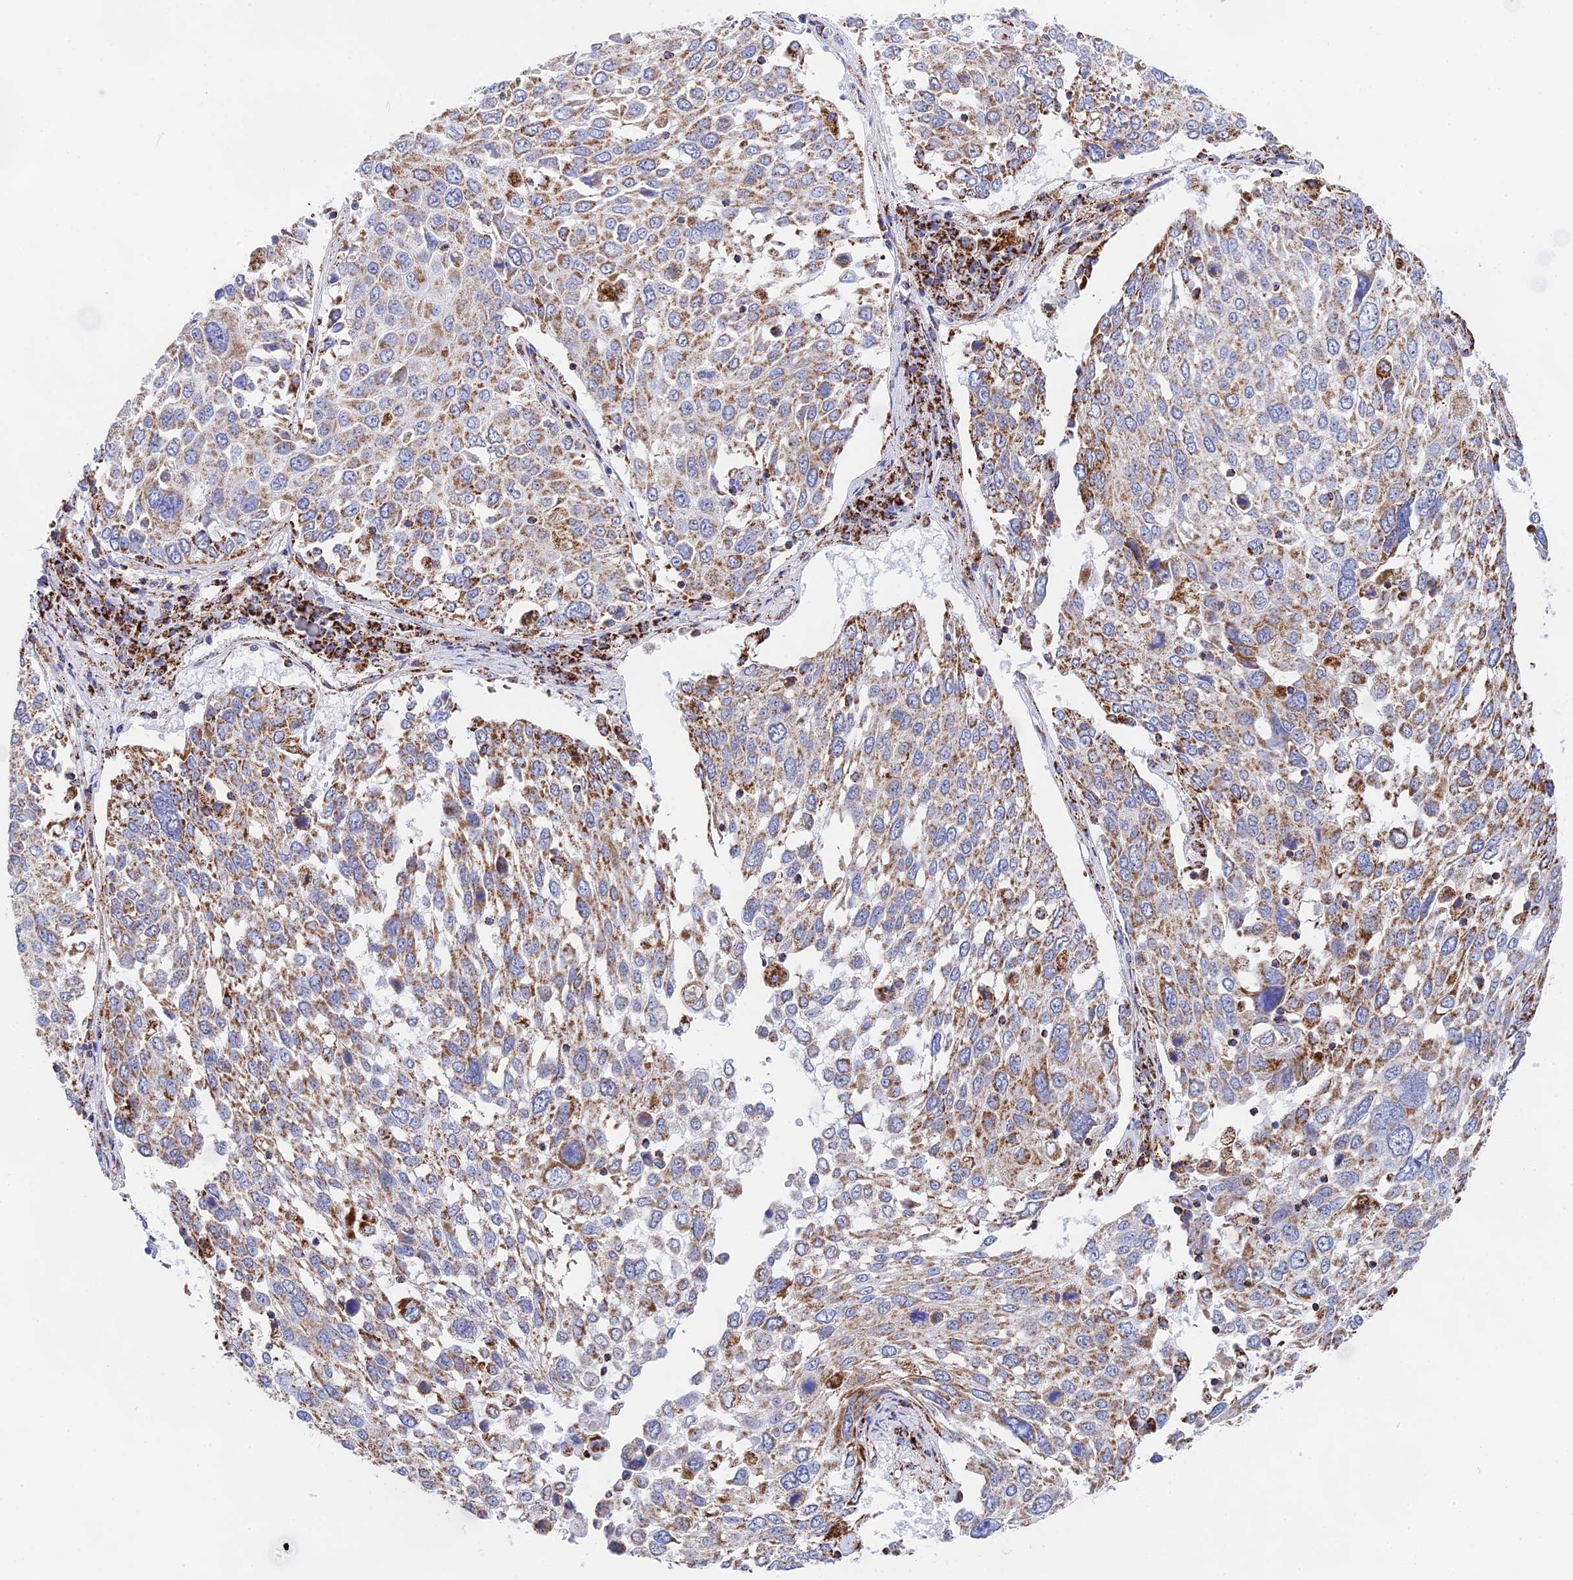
{"staining": {"intensity": "moderate", "quantity": ">75%", "location": "cytoplasmic/membranous"}, "tissue": "lung cancer", "cell_type": "Tumor cells", "image_type": "cancer", "snomed": [{"axis": "morphology", "description": "Squamous cell carcinoma, NOS"}, {"axis": "topography", "description": "Lung"}], "caption": "Moderate cytoplasmic/membranous expression is present in approximately >75% of tumor cells in lung squamous cell carcinoma. The protein is shown in brown color, while the nuclei are stained blue.", "gene": "NDUFA5", "patient": {"sex": "male", "age": 65}}